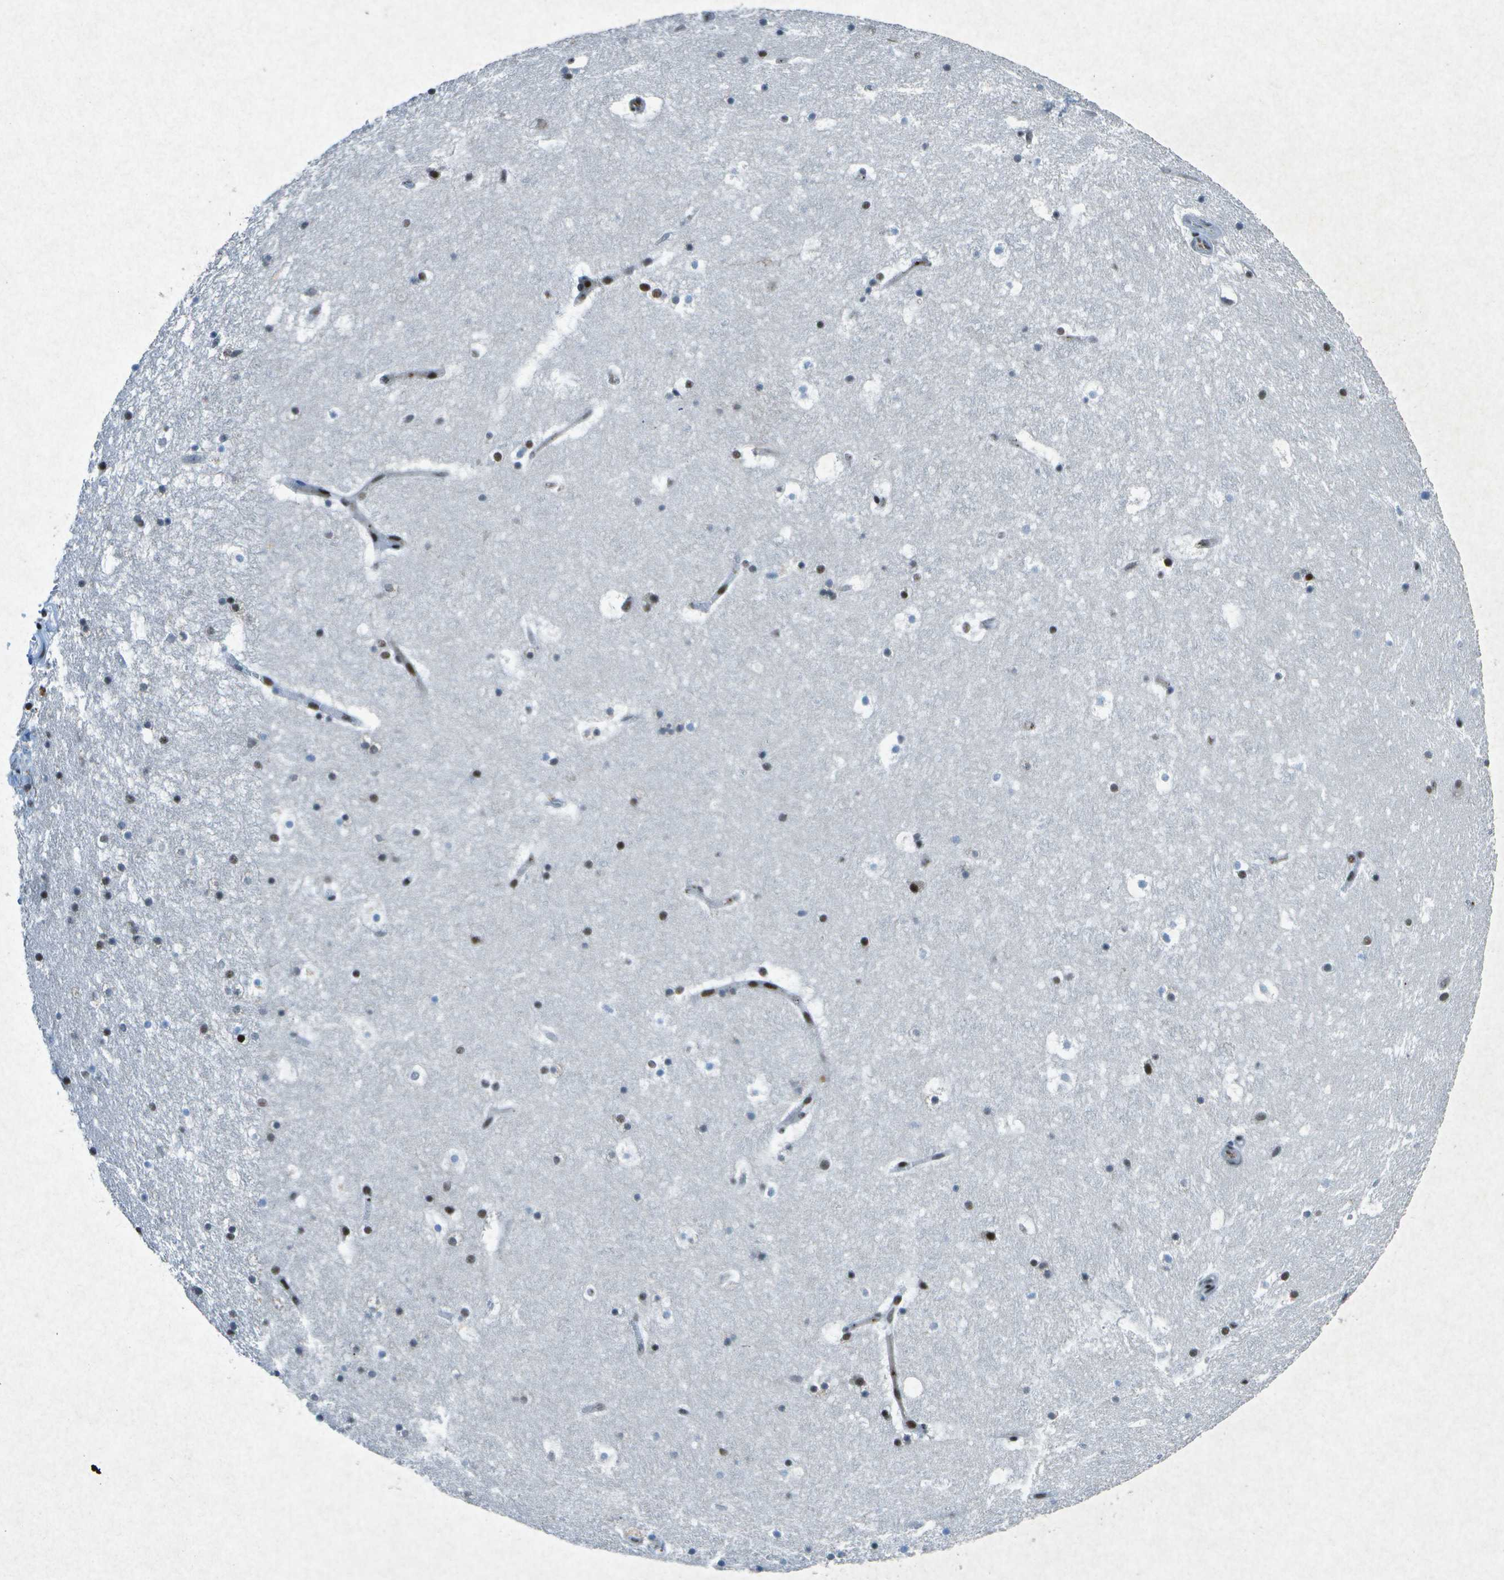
{"staining": {"intensity": "strong", "quantity": "25%-75%", "location": "nuclear"}, "tissue": "hippocampus", "cell_type": "Glial cells", "image_type": "normal", "snomed": [{"axis": "morphology", "description": "Normal tissue, NOS"}, {"axis": "topography", "description": "Hippocampus"}], "caption": "Immunohistochemical staining of normal hippocampus displays 25%-75% levels of strong nuclear protein staining in approximately 25%-75% of glial cells.", "gene": "MTA2", "patient": {"sex": "male", "age": 45}}